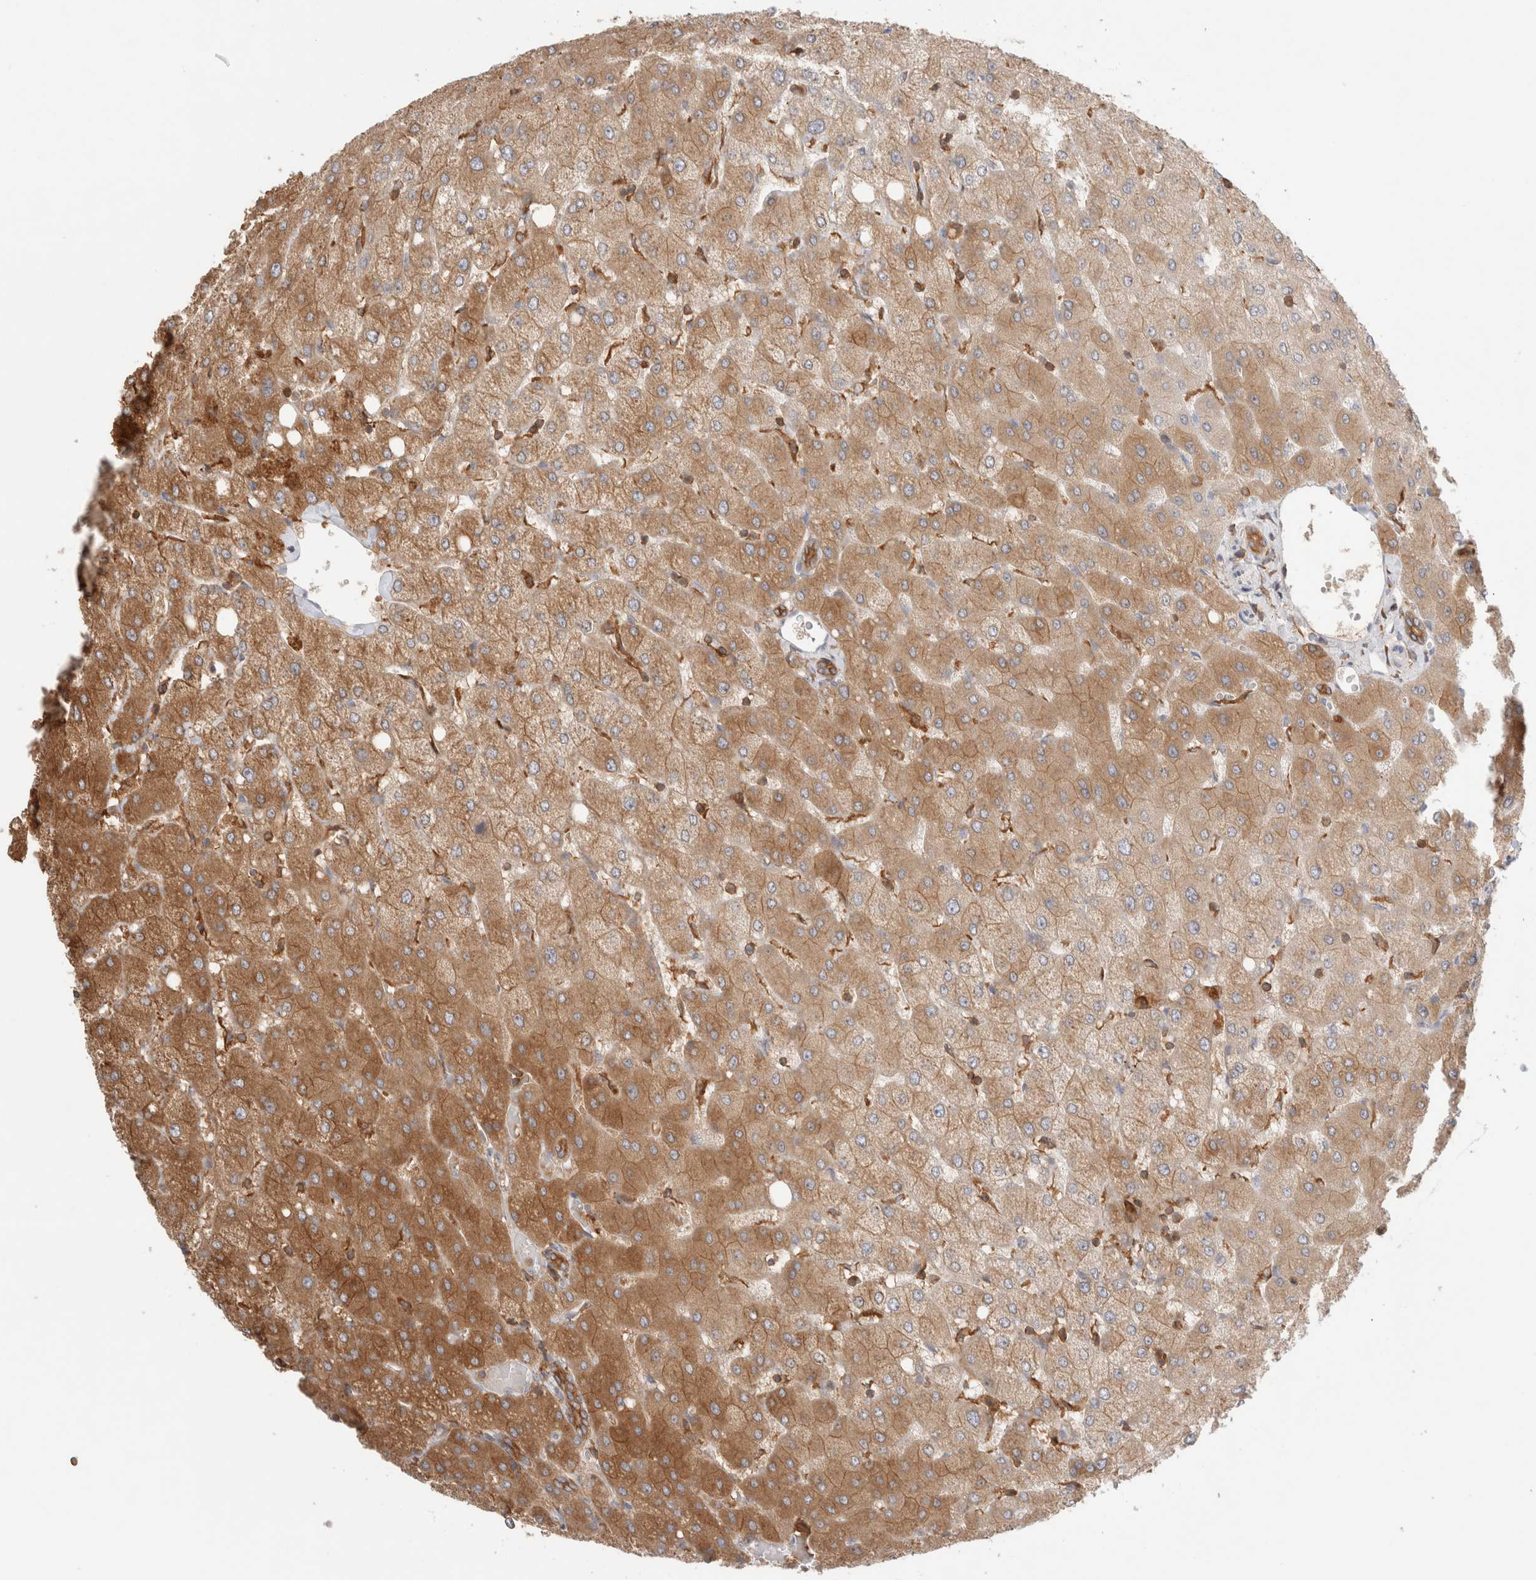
{"staining": {"intensity": "moderate", "quantity": ">75%", "location": "cytoplasmic/membranous"}, "tissue": "liver", "cell_type": "Cholangiocytes", "image_type": "normal", "snomed": [{"axis": "morphology", "description": "Normal tissue, NOS"}, {"axis": "topography", "description": "Liver"}], "caption": "DAB immunohistochemical staining of benign human liver displays moderate cytoplasmic/membranous protein positivity in approximately >75% of cholangiocytes.", "gene": "KLHL14", "patient": {"sex": "female", "age": 54}}